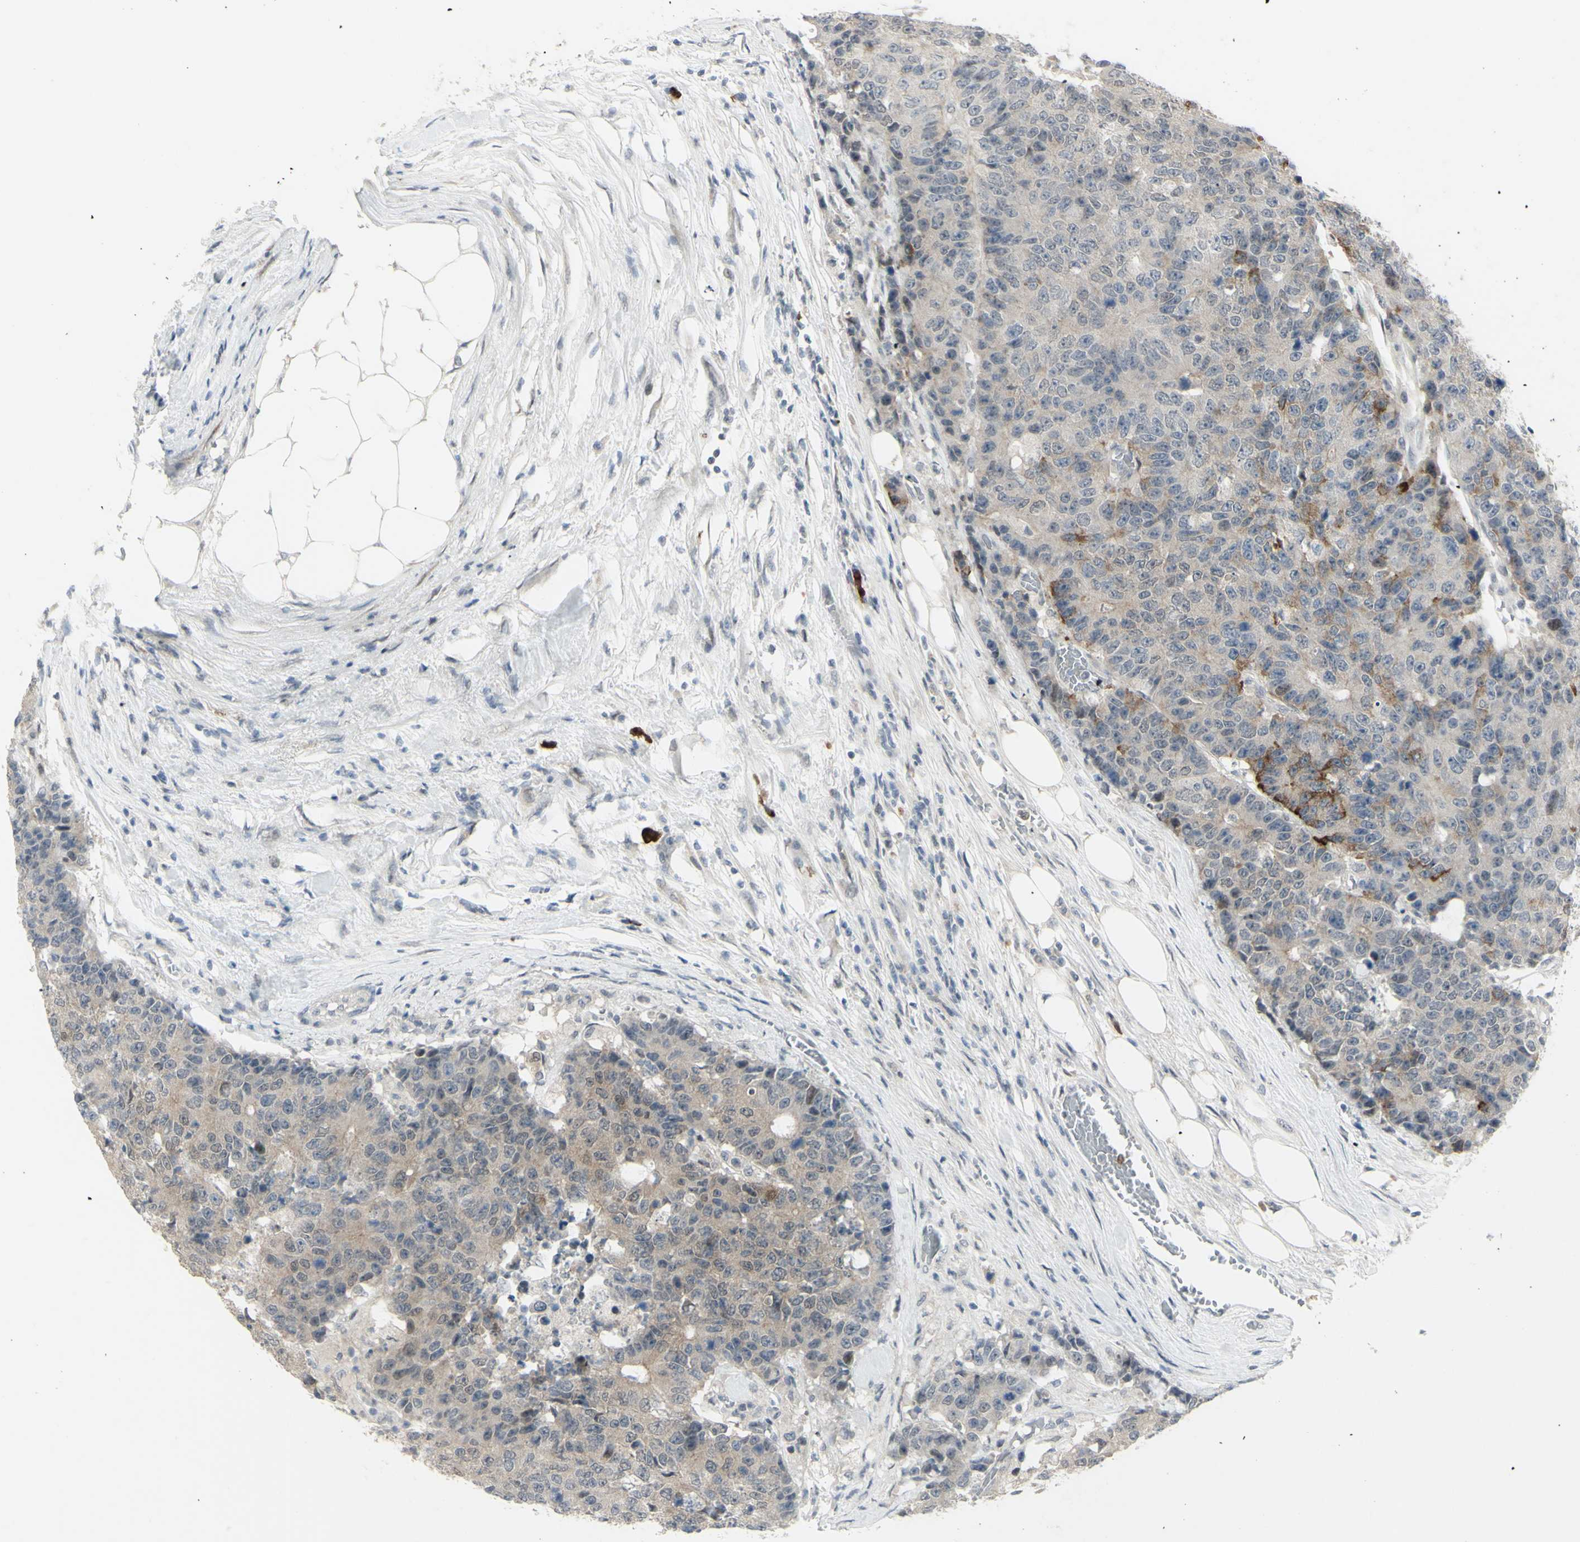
{"staining": {"intensity": "weak", "quantity": "<25%", "location": "cytoplasmic/membranous"}, "tissue": "colorectal cancer", "cell_type": "Tumor cells", "image_type": "cancer", "snomed": [{"axis": "morphology", "description": "Adenocarcinoma, NOS"}, {"axis": "topography", "description": "Colon"}], "caption": "The photomicrograph shows no staining of tumor cells in colorectal cancer. (Immunohistochemistry, brightfield microscopy, high magnification).", "gene": "ETNK1", "patient": {"sex": "female", "age": 86}}